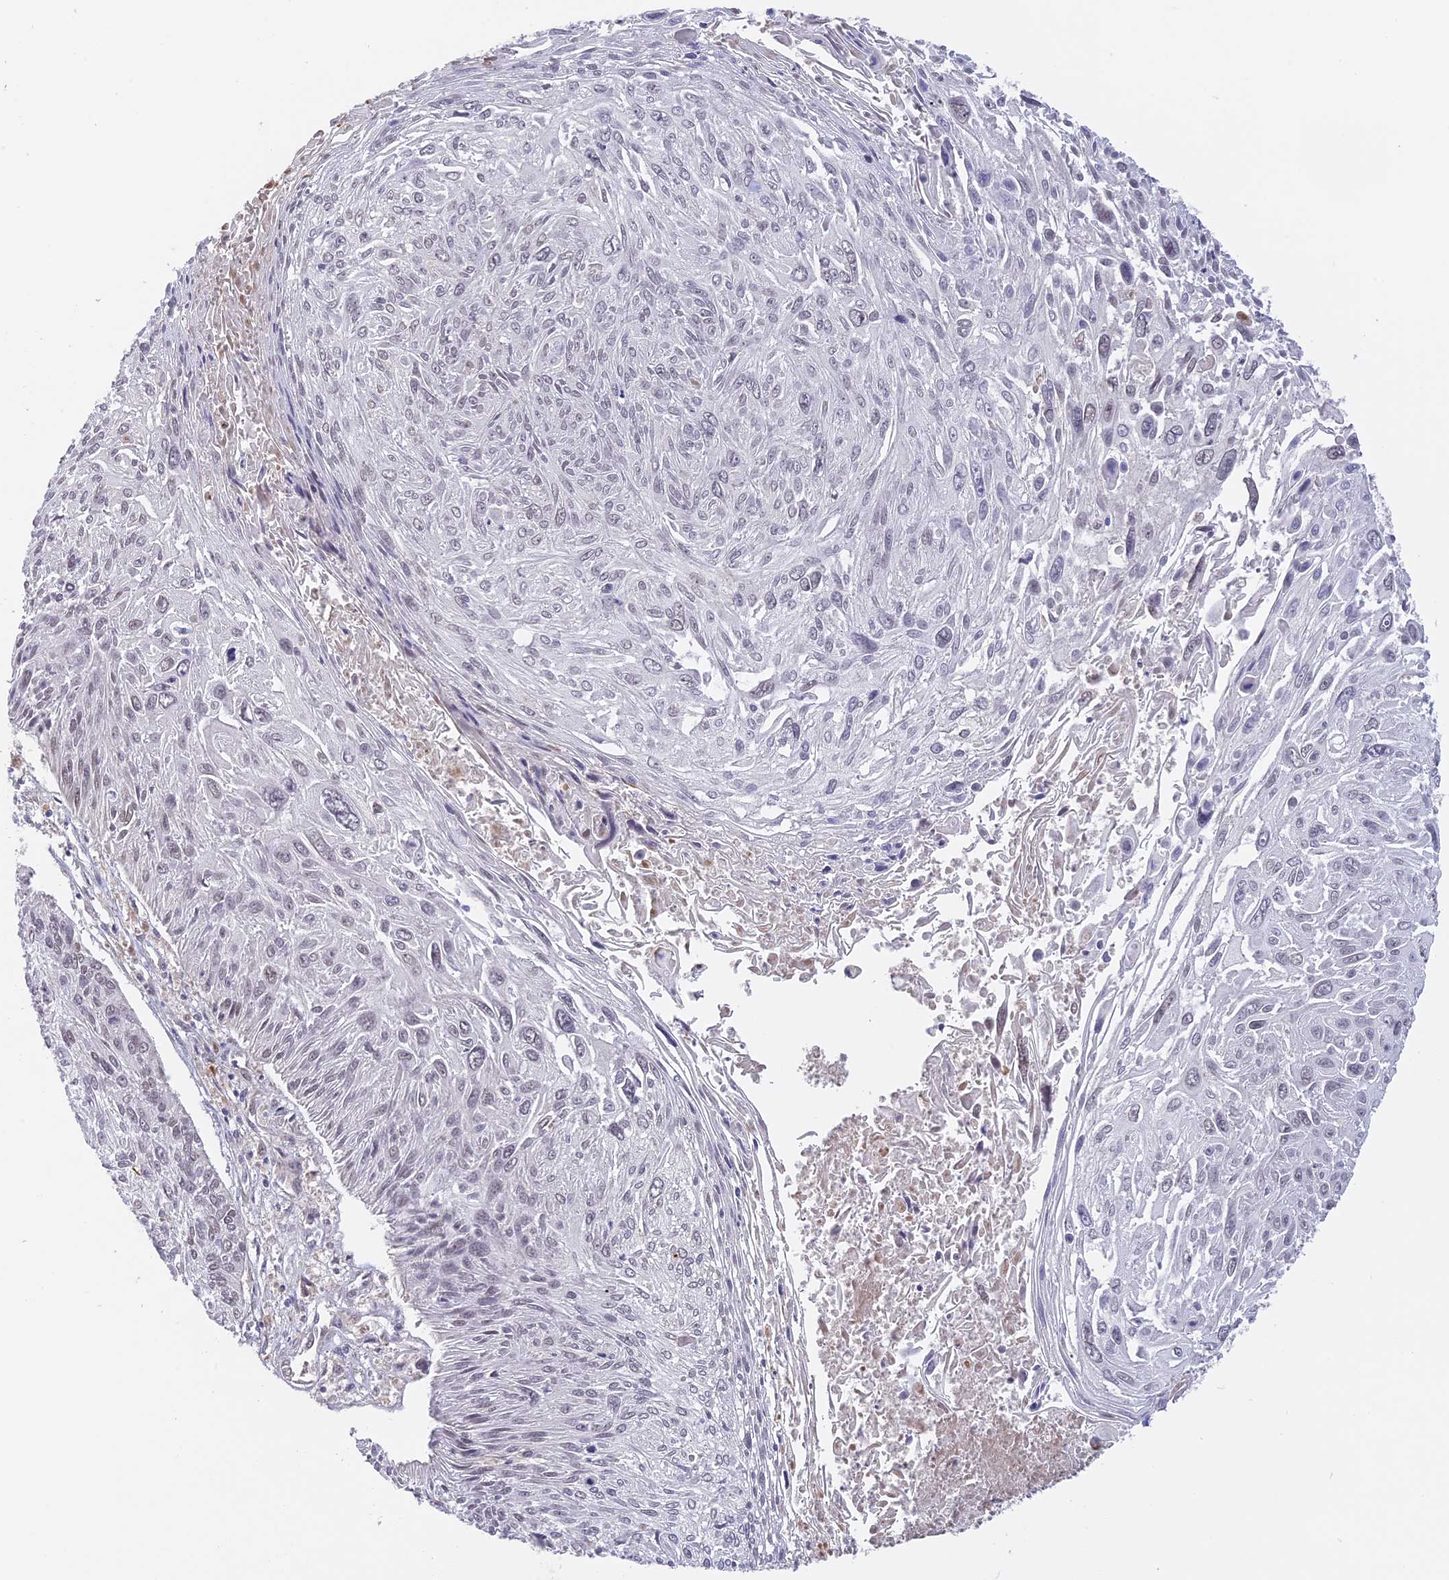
{"staining": {"intensity": "weak", "quantity": "25%-75%", "location": "nuclear"}, "tissue": "cervical cancer", "cell_type": "Tumor cells", "image_type": "cancer", "snomed": [{"axis": "morphology", "description": "Squamous cell carcinoma, NOS"}, {"axis": "topography", "description": "Cervix"}], "caption": "Weak nuclear protein positivity is appreciated in approximately 25%-75% of tumor cells in cervical squamous cell carcinoma.", "gene": "RFC5", "patient": {"sex": "female", "age": 51}}